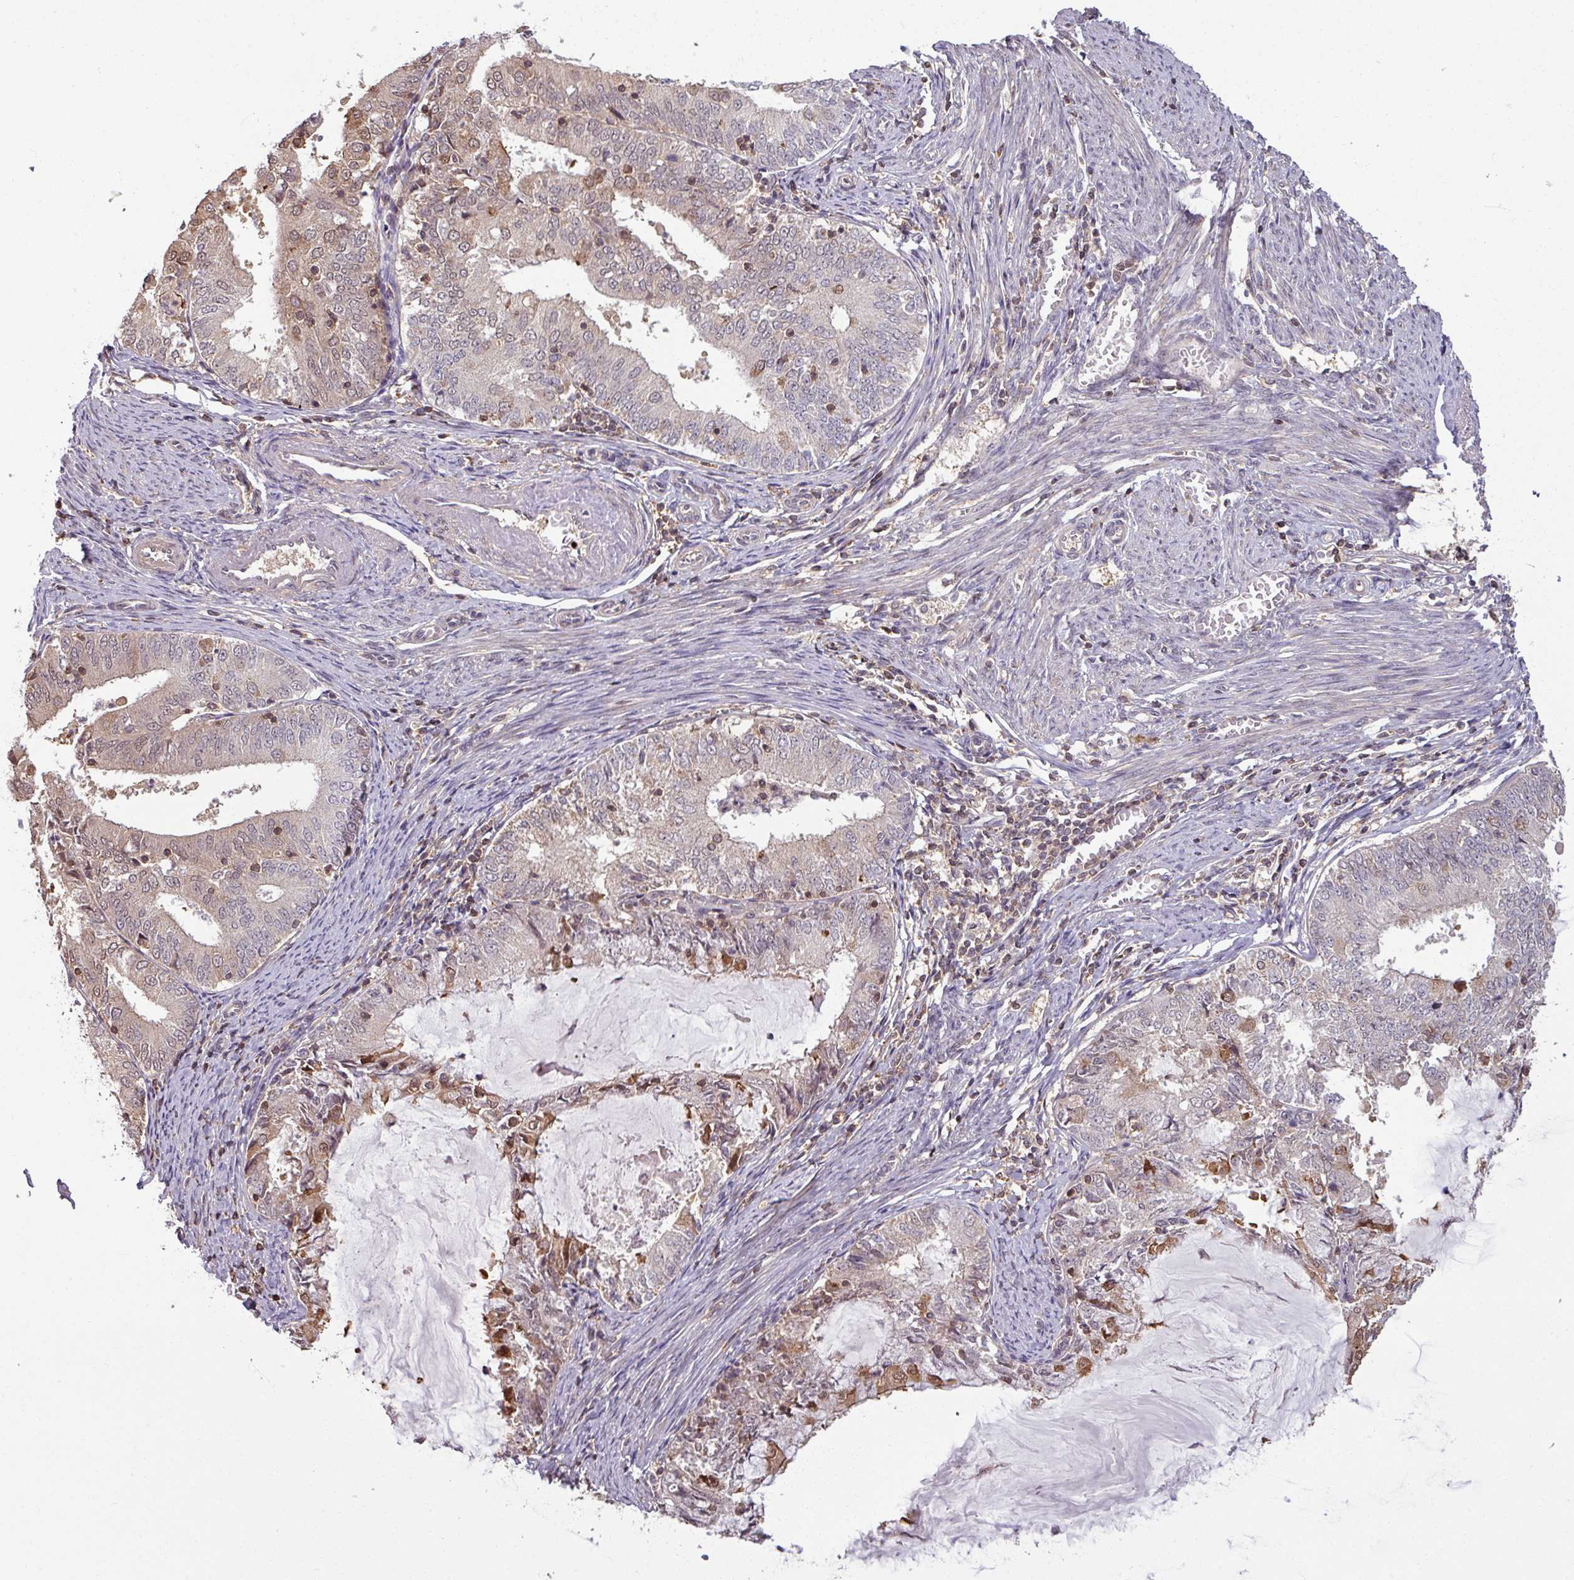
{"staining": {"intensity": "moderate", "quantity": "<25%", "location": "cytoplasmic/membranous"}, "tissue": "endometrial cancer", "cell_type": "Tumor cells", "image_type": "cancer", "snomed": [{"axis": "morphology", "description": "Adenocarcinoma, NOS"}, {"axis": "topography", "description": "Endometrium"}], "caption": "A photomicrograph of human endometrial cancer stained for a protein displays moderate cytoplasmic/membranous brown staining in tumor cells.", "gene": "TUSC3", "patient": {"sex": "female", "age": 57}}